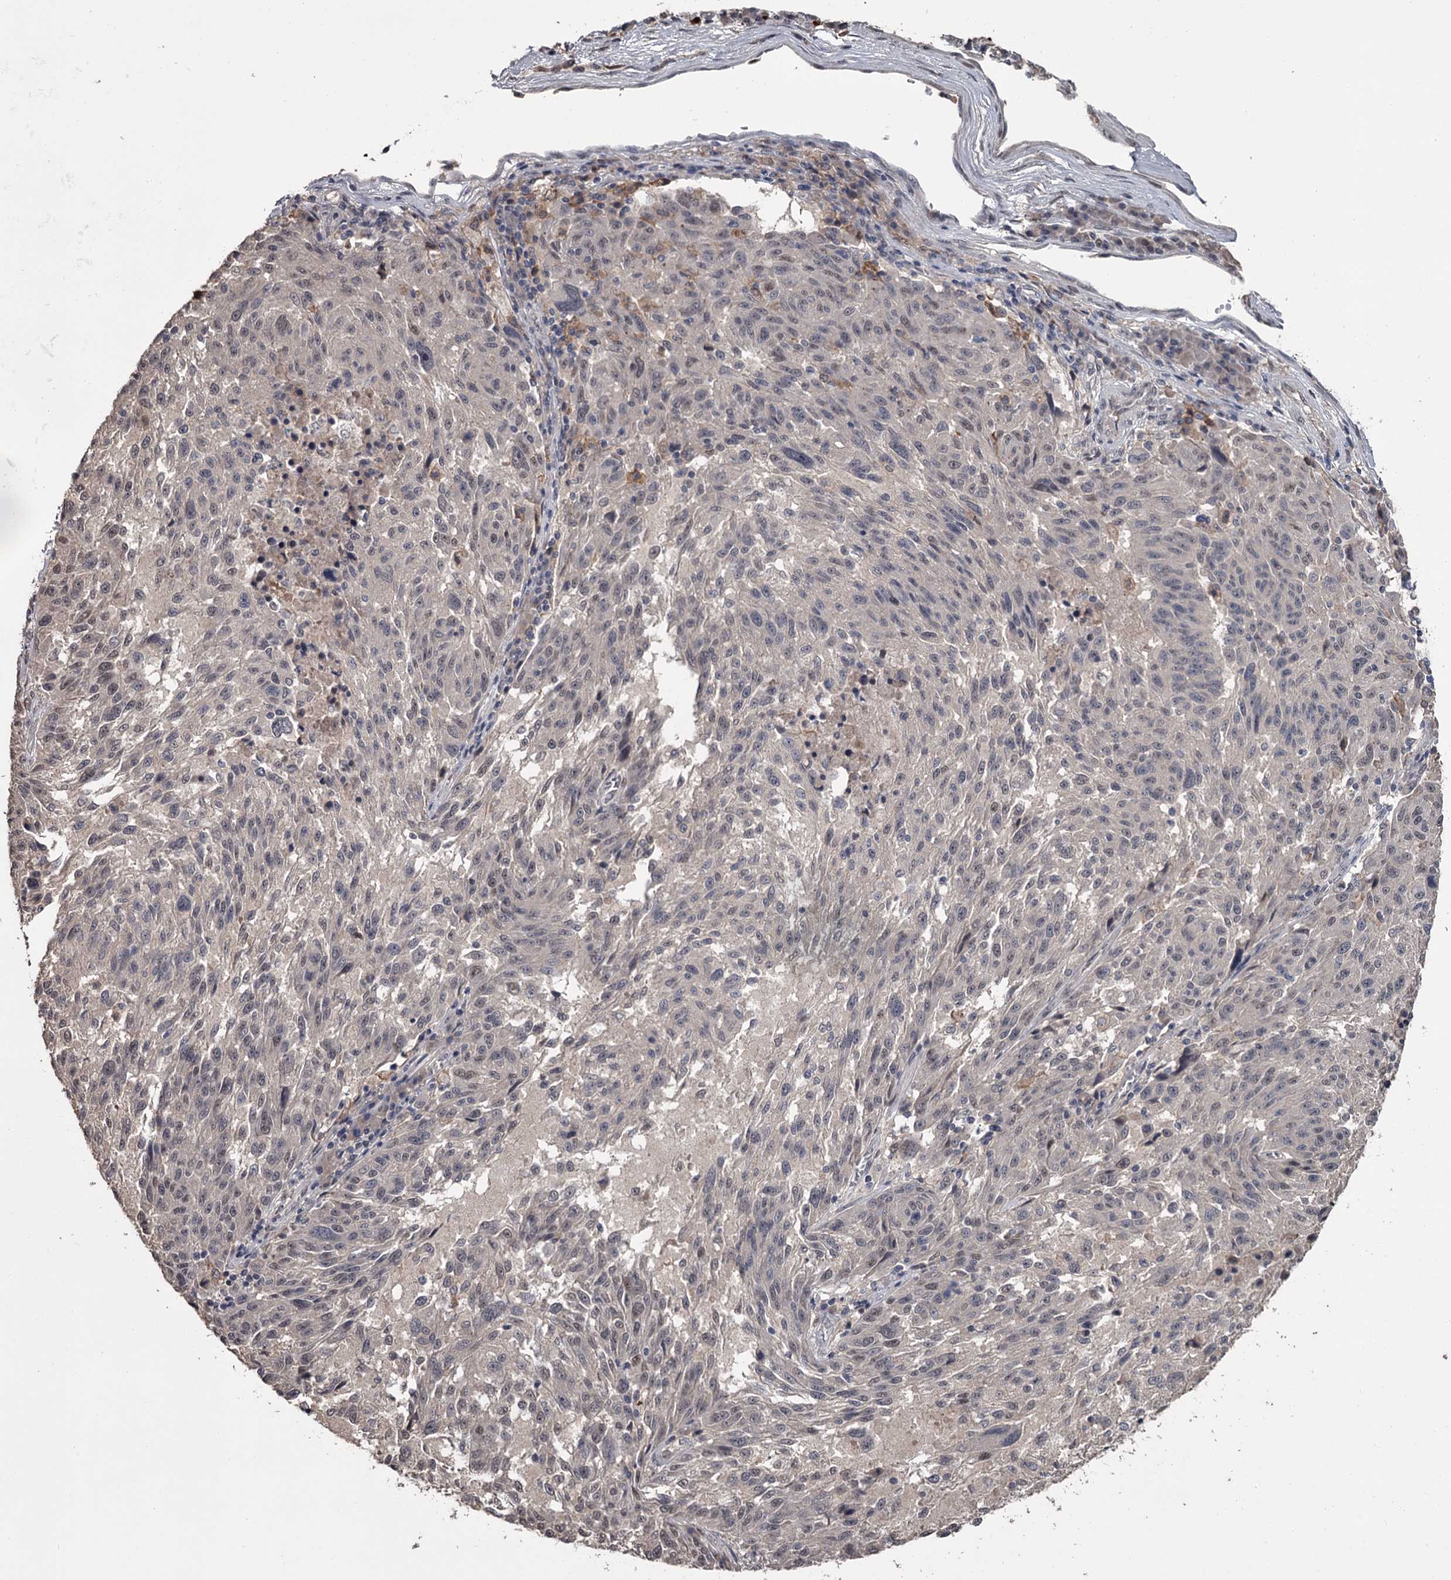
{"staining": {"intensity": "weak", "quantity": "<25%", "location": "nuclear"}, "tissue": "melanoma", "cell_type": "Tumor cells", "image_type": "cancer", "snomed": [{"axis": "morphology", "description": "Malignant melanoma, NOS"}, {"axis": "topography", "description": "Skin"}], "caption": "High power microscopy histopathology image of an IHC histopathology image of melanoma, revealing no significant positivity in tumor cells.", "gene": "PRPF40B", "patient": {"sex": "male", "age": 53}}